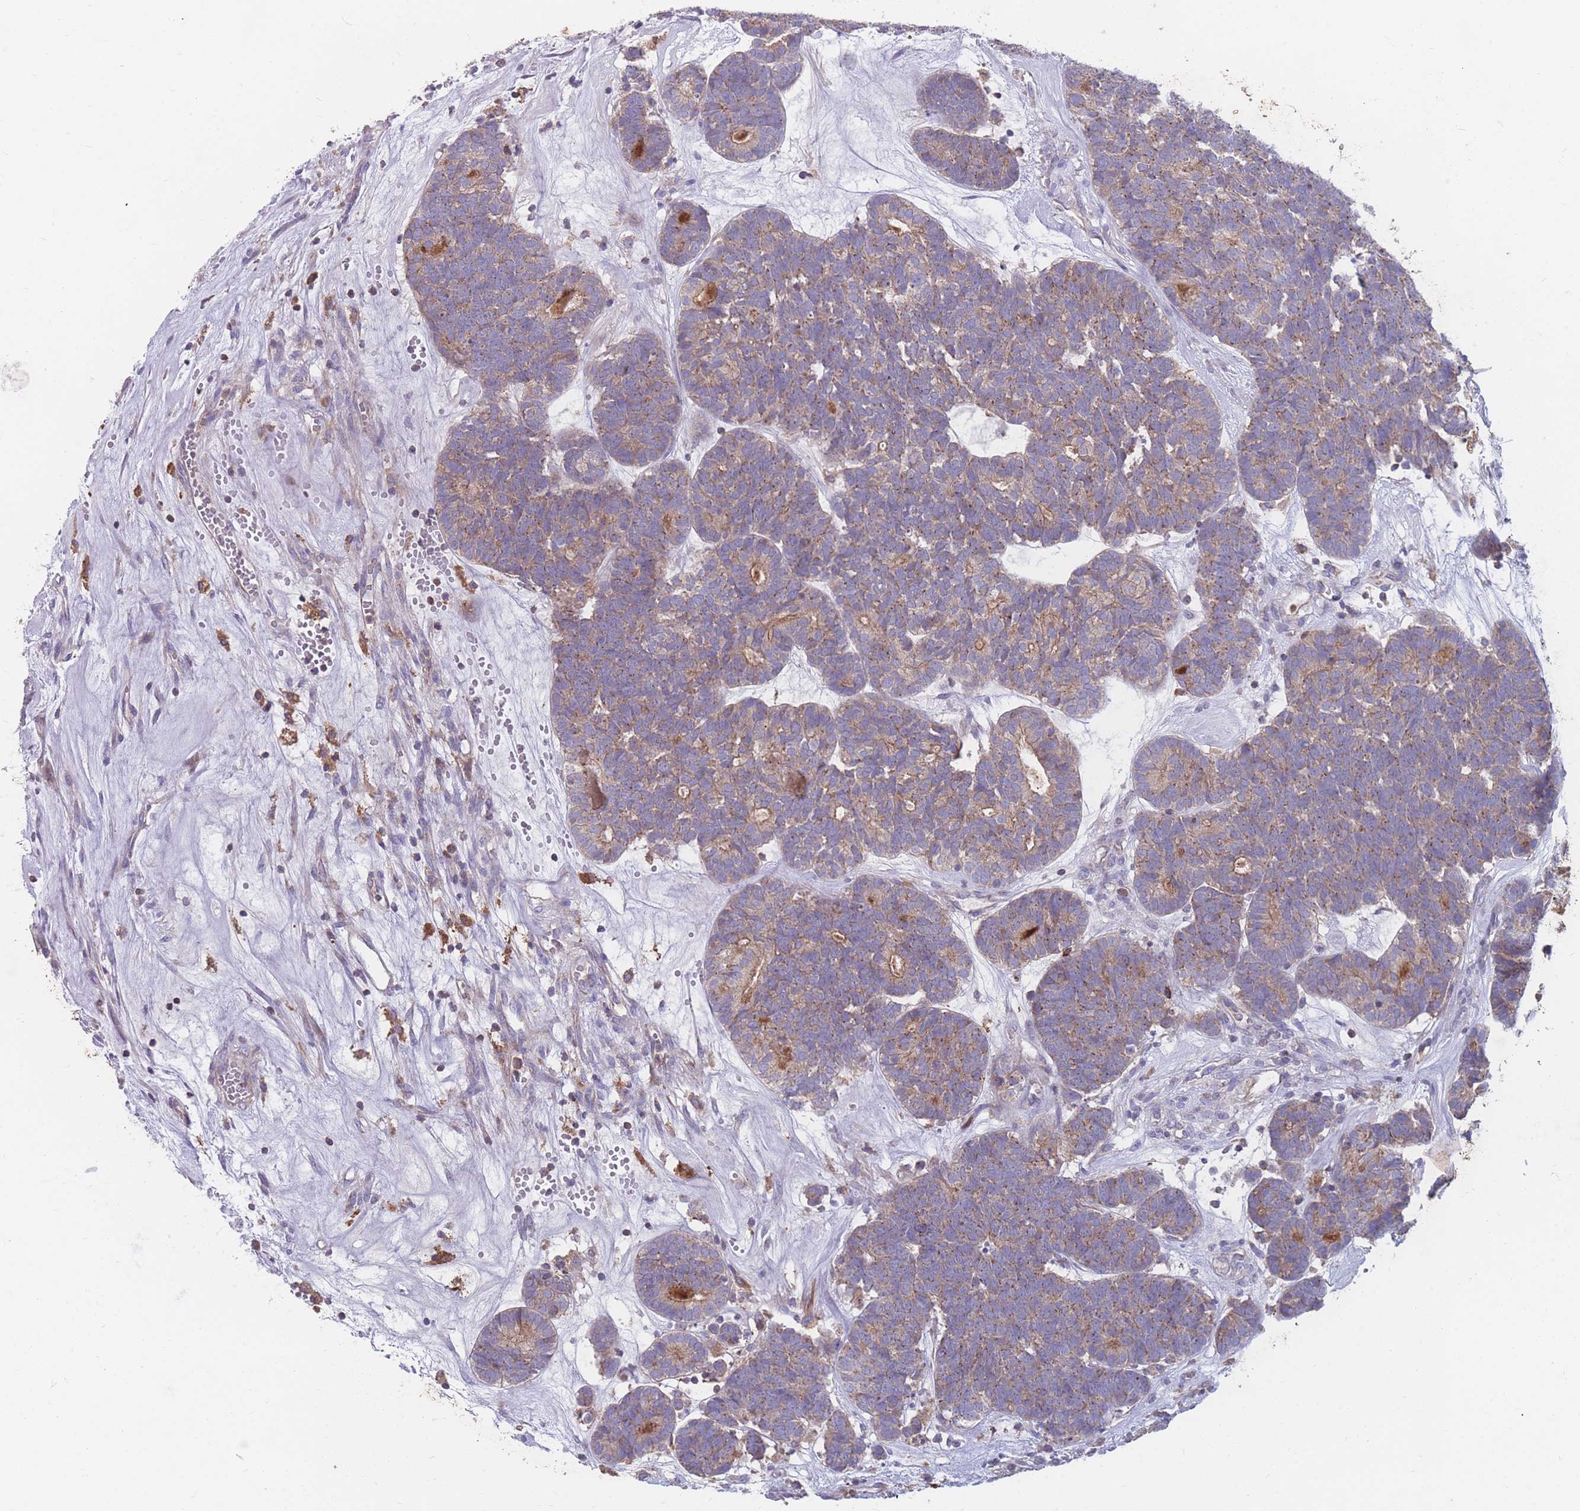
{"staining": {"intensity": "weak", "quantity": "25%-75%", "location": "cytoplasmic/membranous"}, "tissue": "head and neck cancer", "cell_type": "Tumor cells", "image_type": "cancer", "snomed": [{"axis": "morphology", "description": "Adenocarcinoma, NOS"}, {"axis": "topography", "description": "Head-Neck"}], "caption": "Adenocarcinoma (head and neck) was stained to show a protein in brown. There is low levels of weak cytoplasmic/membranous staining in about 25%-75% of tumor cells. (Brightfield microscopy of DAB IHC at high magnification).", "gene": "CD33", "patient": {"sex": "female", "age": 81}}